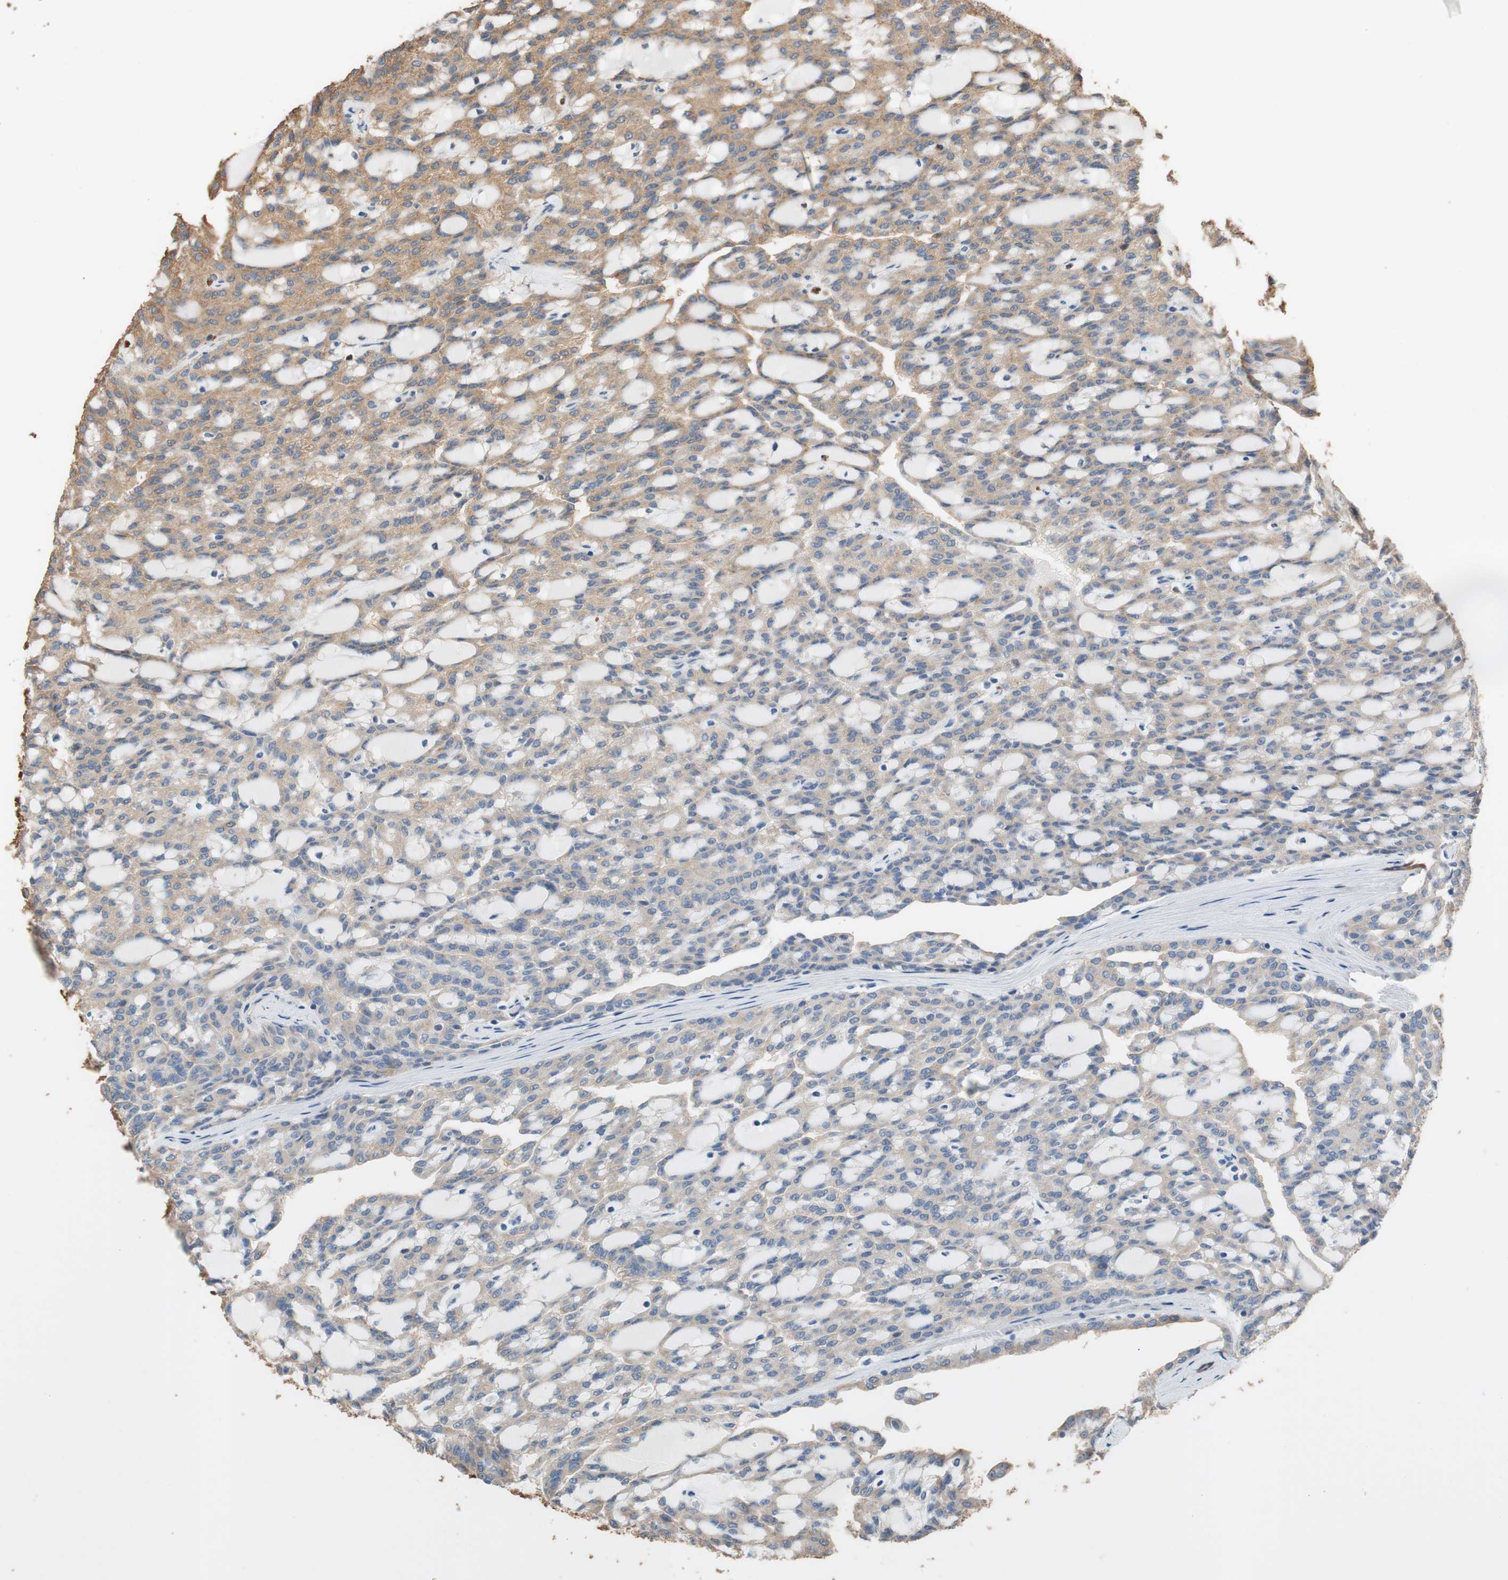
{"staining": {"intensity": "moderate", "quantity": ">75%", "location": "cytoplasmic/membranous"}, "tissue": "renal cancer", "cell_type": "Tumor cells", "image_type": "cancer", "snomed": [{"axis": "morphology", "description": "Adenocarcinoma, NOS"}, {"axis": "topography", "description": "Kidney"}], "caption": "The image displays staining of renal adenocarcinoma, revealing moderate cytoplasmic/membranous protein positivity (brown color) within tumor cells.", "gene": "ALDH1A2", "patient": {"sex": "male", "age": 63}}